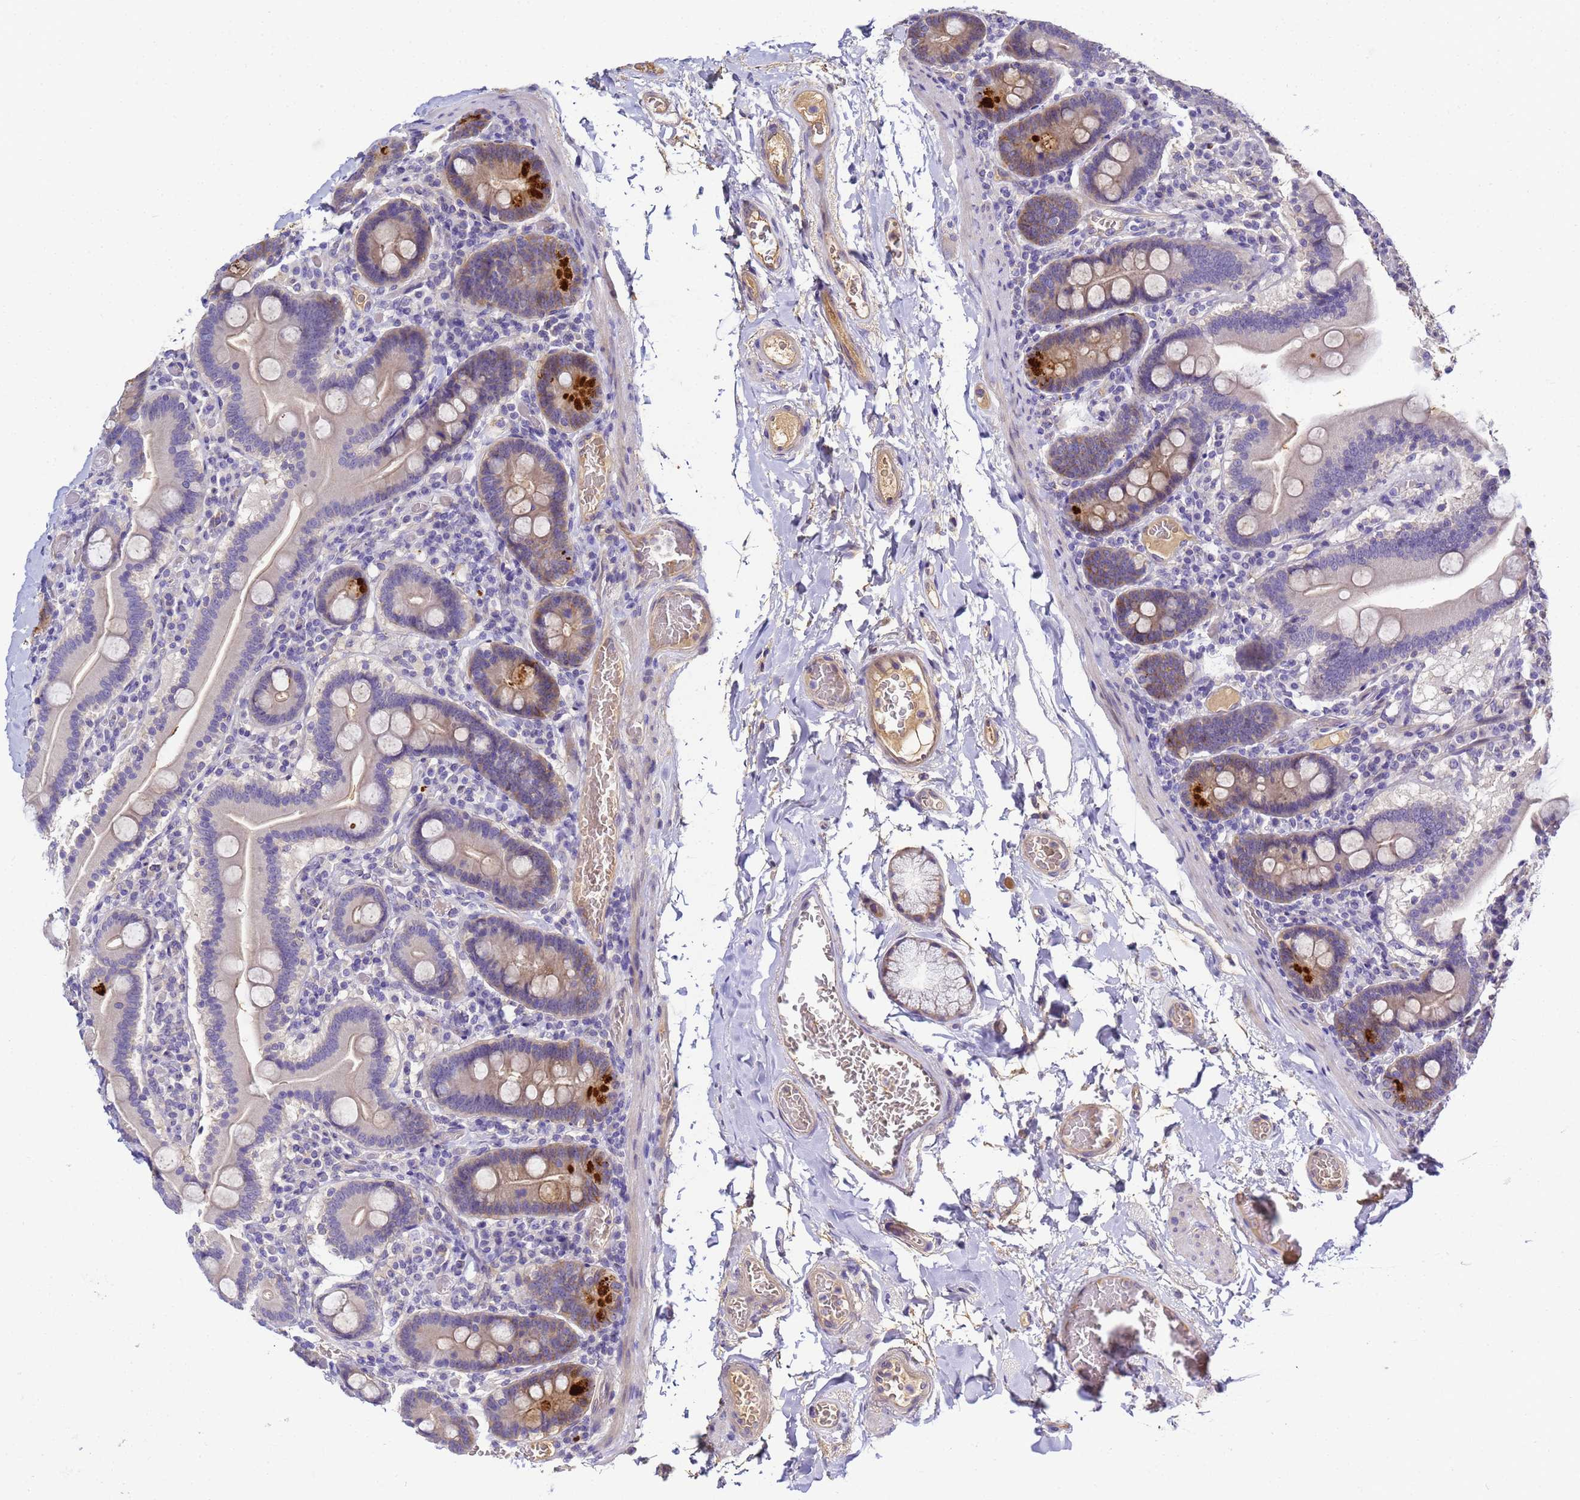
{"staining": {"intensity": "strong", "quantity": "<25%", "location": "cytoplasmic/membranous"}, "tissue": "duodenum", "cell_type": "Glandular cells", "image_type": "normal", "snomed": [{"axis": "morphology", "description": "Normal tissue, NOS"}, {"axis": "topography", "description": "Duodenum"}], "caption": "The histopathology image demonstrates staining of unremarkable duodenum, revealing strong cytoplasmic/membranous protein positivity (brown color) within glandular cells.", "gene": "TBCD", "patient": {"sex": "male", "age": 55}}